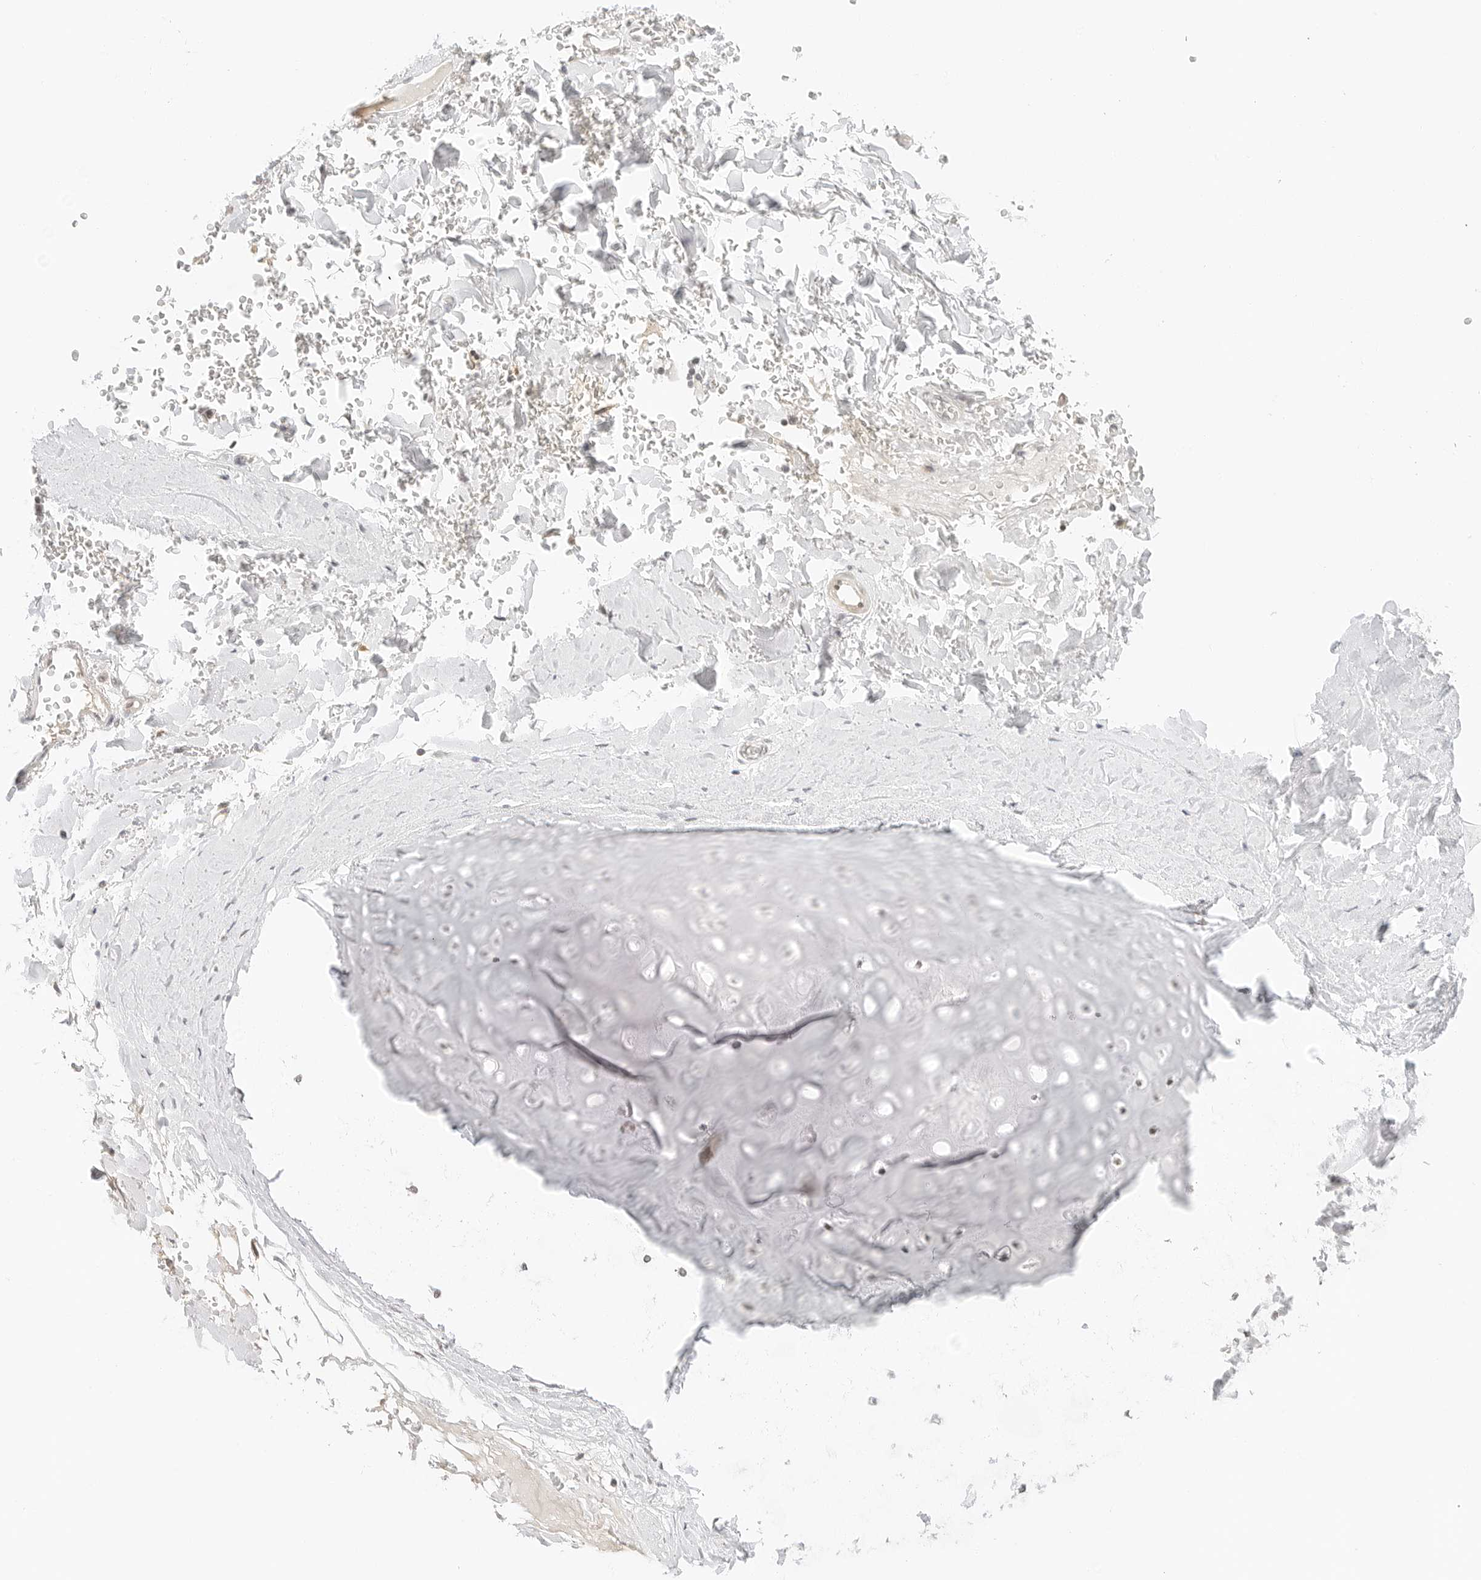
{"staining": {"intensity": "negative", "quantity": "none", "location": "none"}, "tissue": "adipose tissue", "cell_type": "Adipocytes", "image_type": "normal", "snomed": [{"axis": "morphology", "description": "Normal tissue, NOS"}, {"axis": "topography", "description": "Cartilage tissue"}], "caption": "A high-resolution image shows immunohistochemistry staining of benign adipose tissue, which shows no significant positivity in adipocytes.", "gene": "NEO1", "patient": {"sex": "female", "age": 63}}